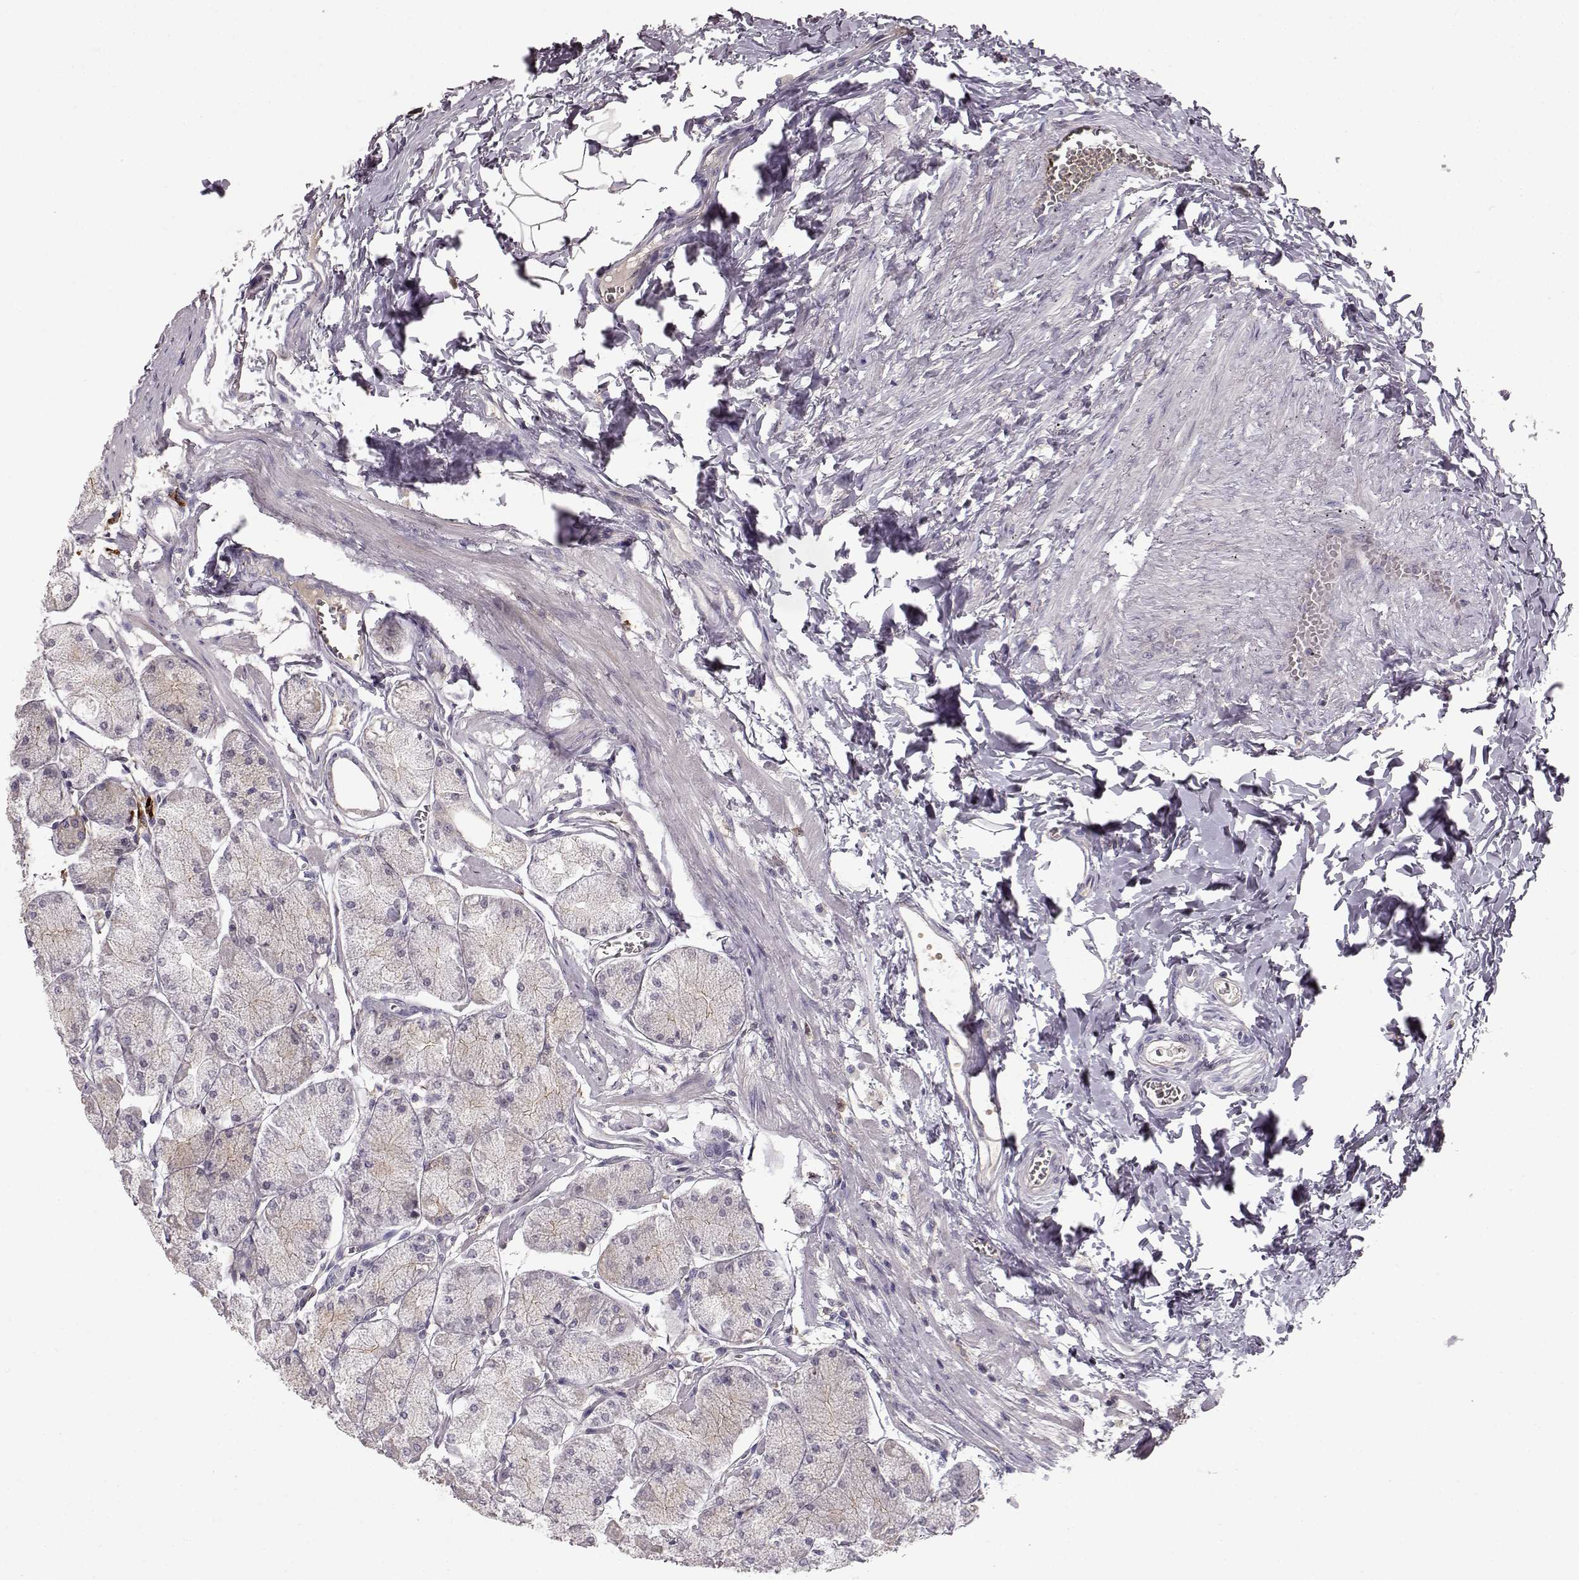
{"staining": {"intensity": "negative", "quantity": "none", "location": "none"}, "tissue": "stomach", "cell_type": "Glandular cells", "image_type": "normal", "snomed": [{"axis": "morphology", "description": "Normal tissue, NOS"}, {"axis": "topography", "description": "Stomach, upper"}], "caption": "An image of human stomach is negative for staining in glandular cells. Brightfield microscopy of immunohistochemistry (IHC) stained with DAB (brown) and hematoxylin (blue), captured at high magnification.", "gene": "CCNF", "patient": {"sex": "male", "age": 60}}